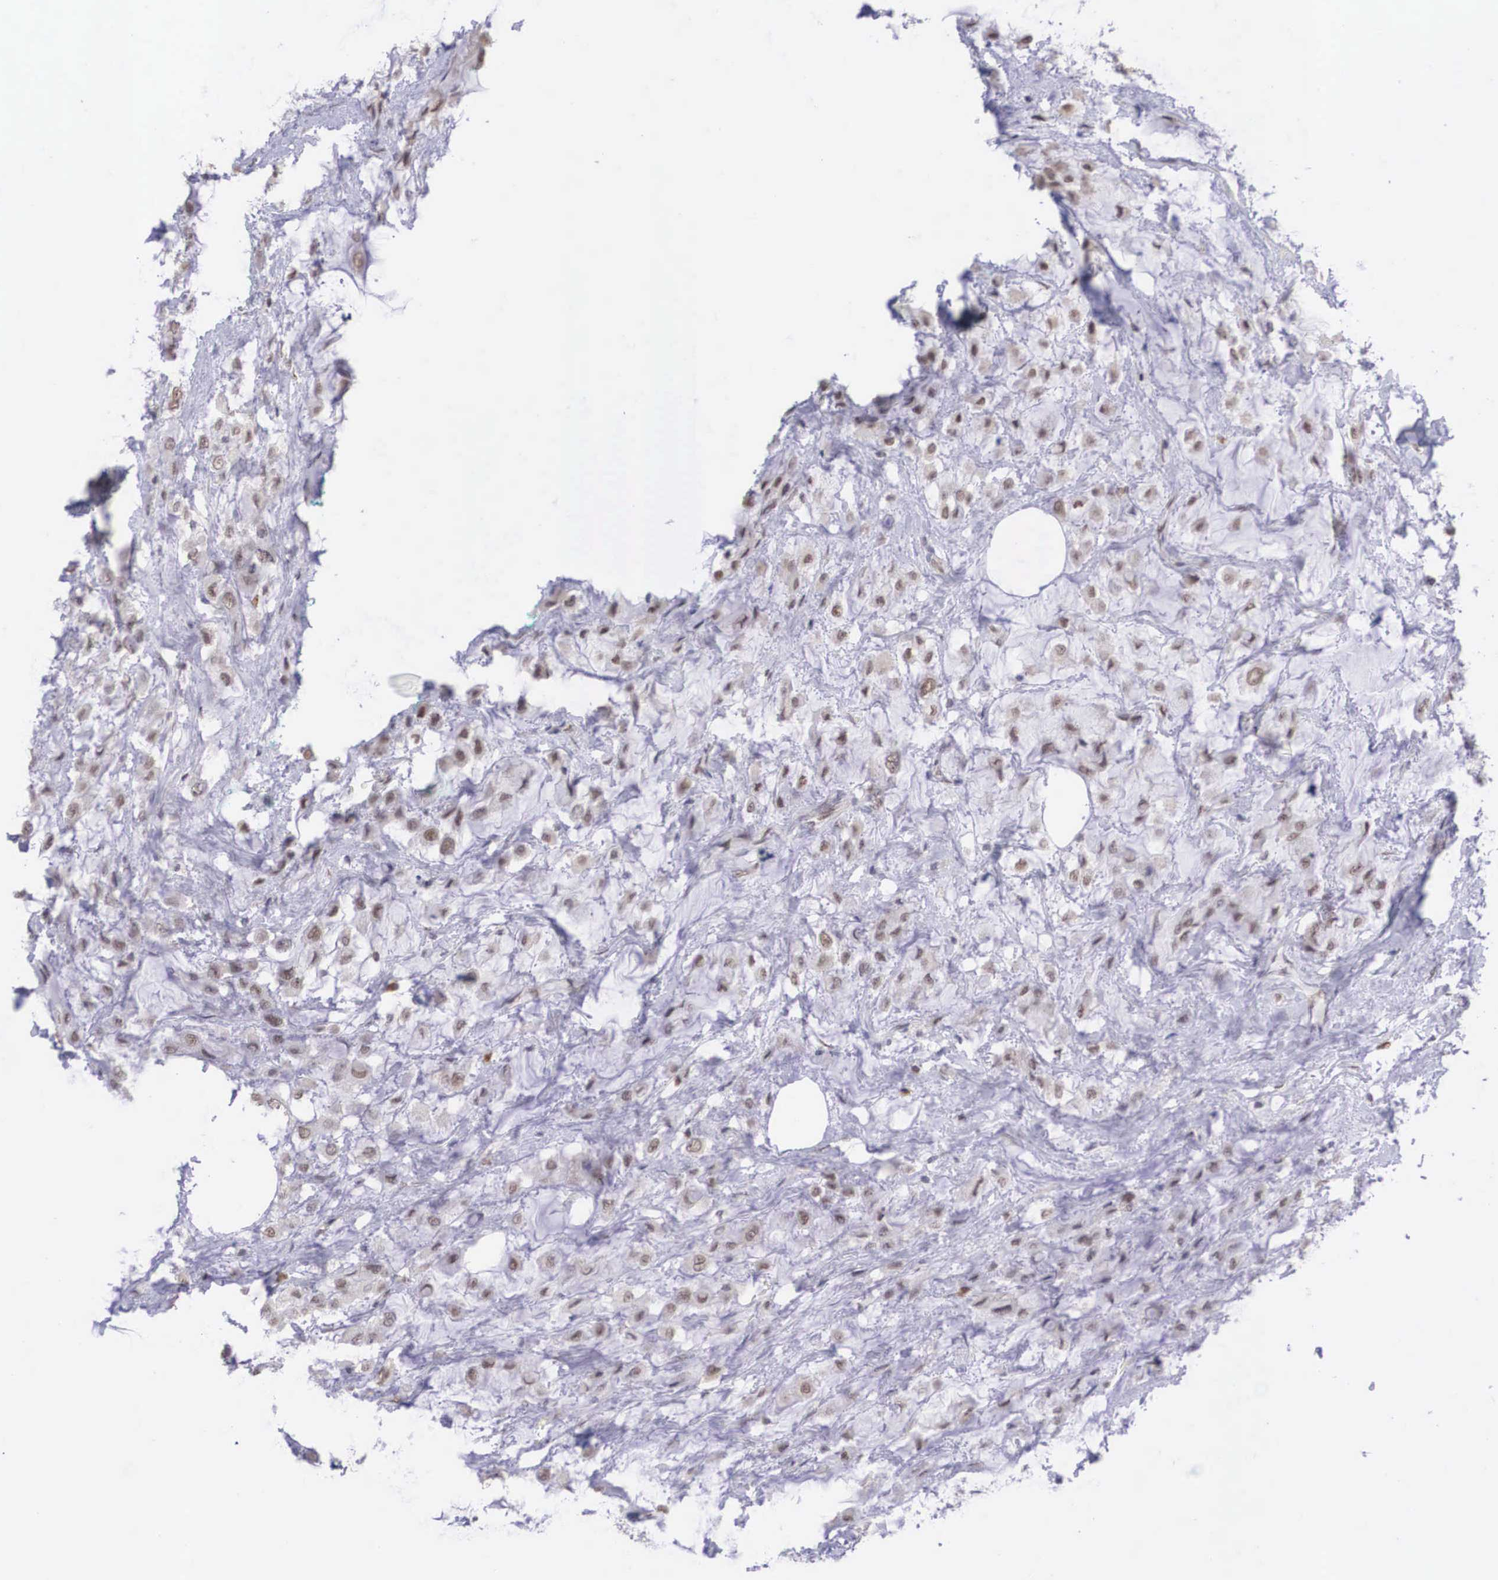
{"staining": {"intensity": "weak", "quantity": "25%-75%", "location": "nuclear"}, "tissue": "breast cancer", "cell_type": "Tumor cells", "image_type": "cancer", "snomed": [{"axis": "morphology", "description": "Lobular carcinoma"}, {"axis": "topography", "description": "Breast"}], "caption": "IHC micrograph of neoplastic tissue: breast lobular carcinoma stained using immunohistochemistry reveals low levels of weak protein expression localized specifically in the nuclear of tumor cells, appearing as a nuclear brown color.", "gene": "NINL", "patient": {"sex": "female", "age": 85}}